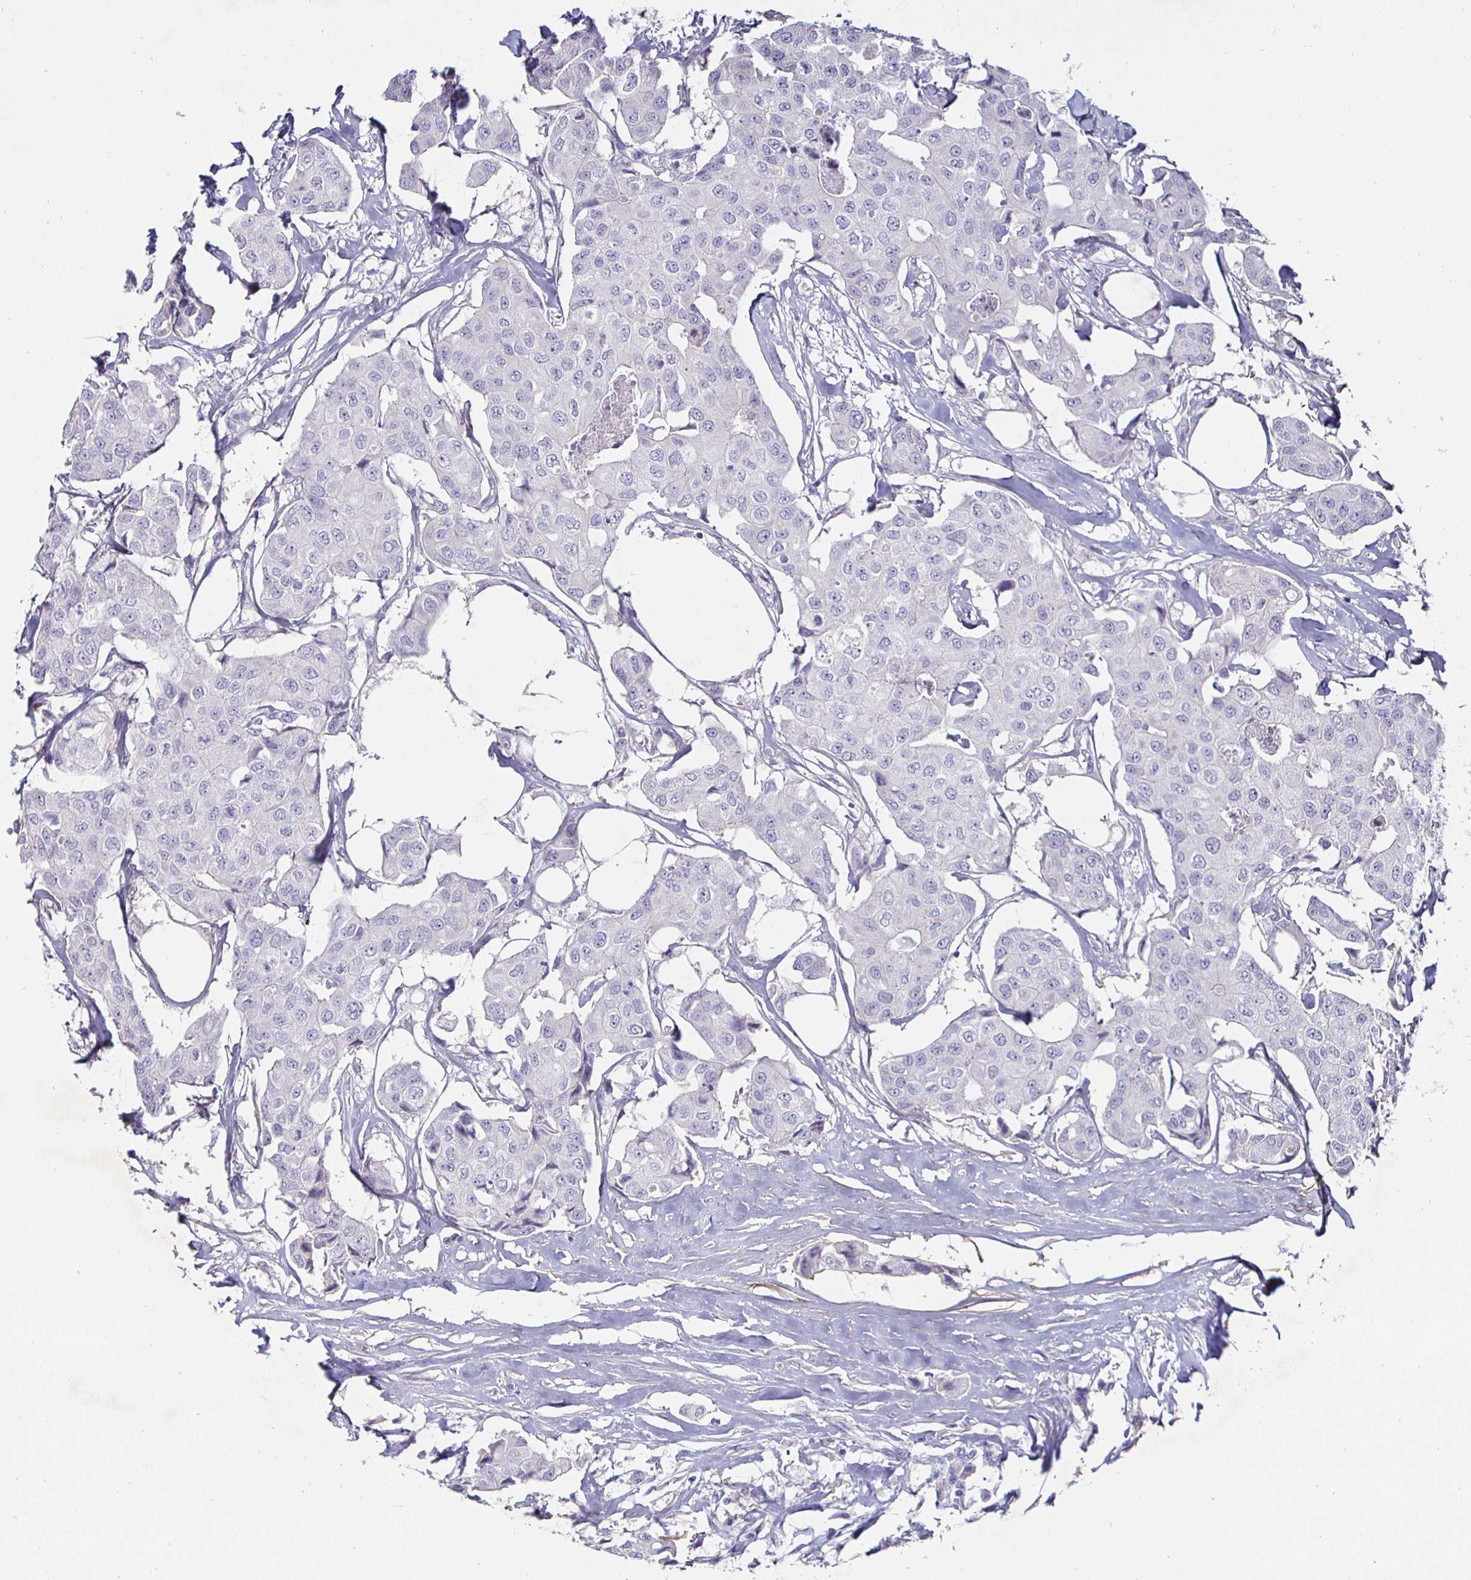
{"staining": {"intensity": "negative", "quantity": "none", "location": "none"}, "tissue": "breast cancer", "cell_type": "Tumor cells", "image_type": "cancer", "snomed": [{"axis": "morphology", "description": "Duct carcinoma"}, {"axis": "topography", "description": "Breast"}, {"axis": "topography", "description": "Lymph node"}], "caption": "Tumor cells are negative for protein expression in human breast cancer.", "gene": "ENPP1", "patient": {"sex": "female", "age": 80}}